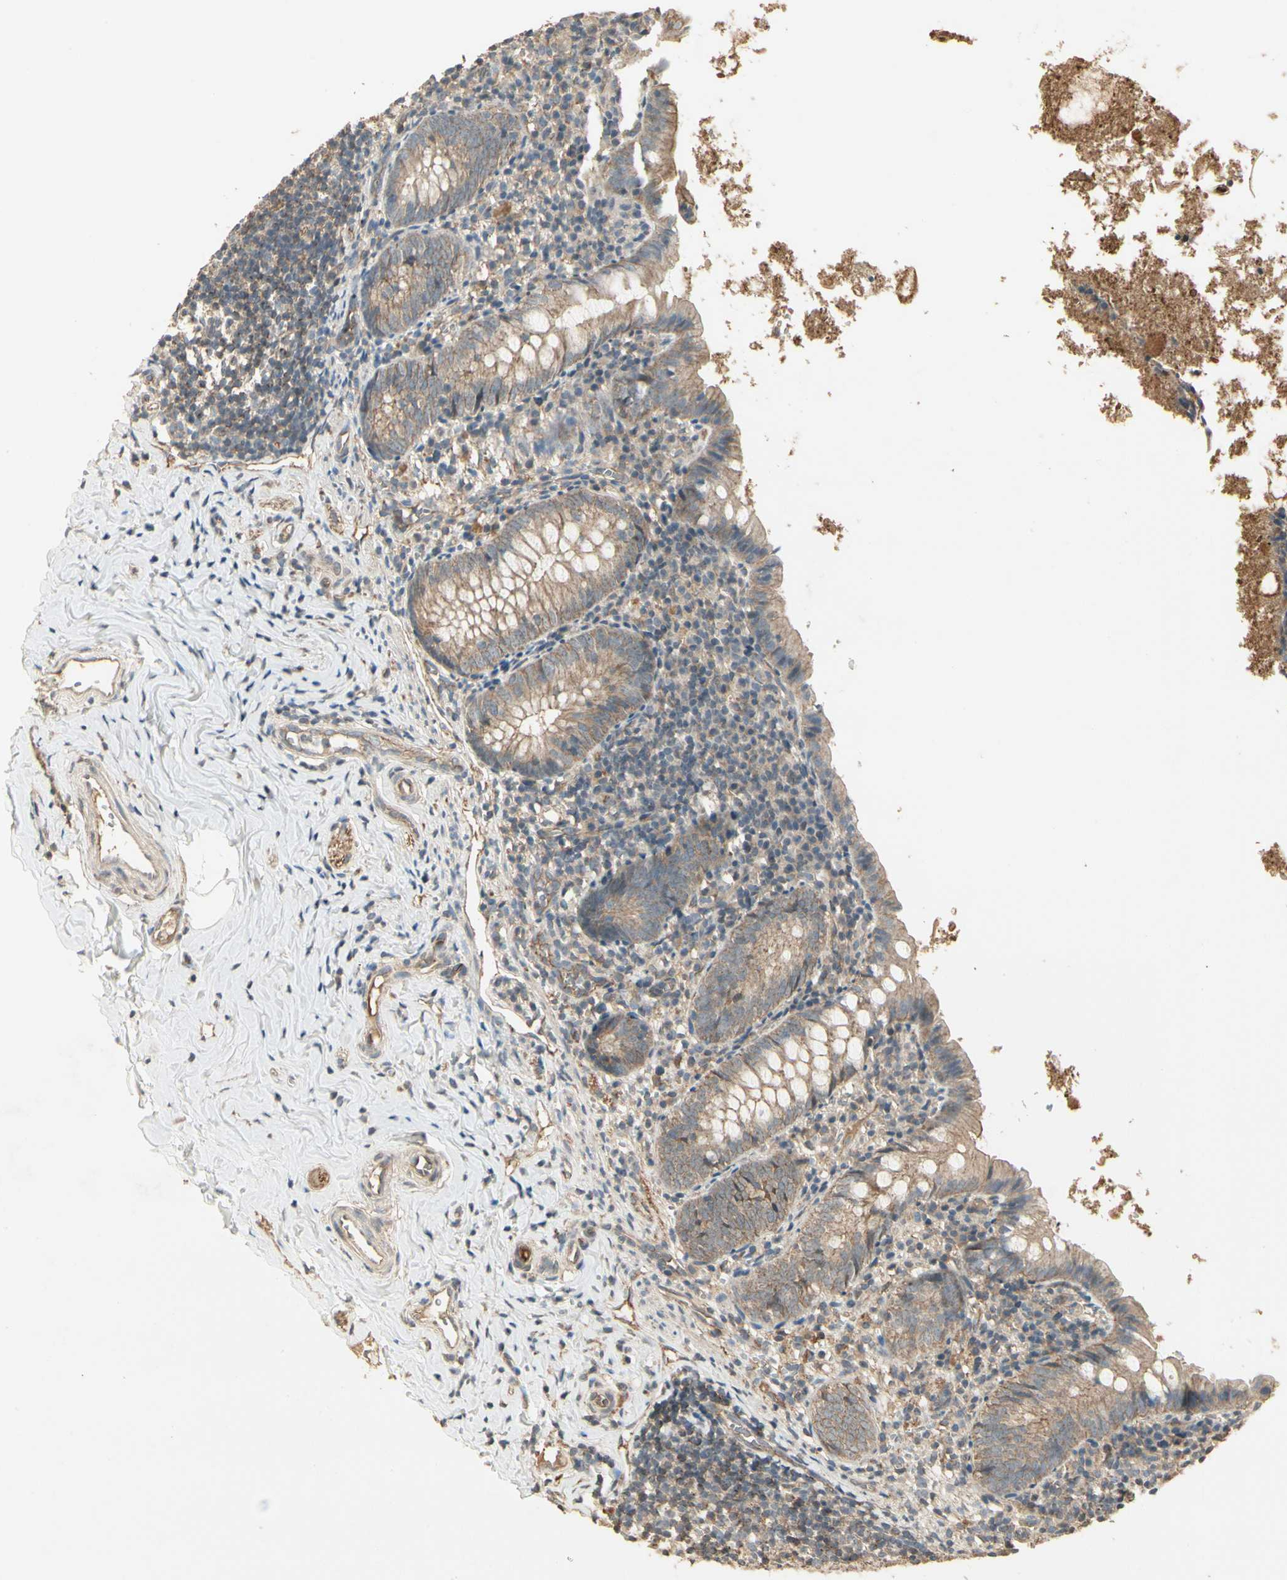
{"staining": {"intensity": "moderate", "quantity": ">75%", "location": "cytoplasmic/membranous"}, "tissue": "appendix", "cell_type": "Glandular cells", "image_type": "normal", "snomed": [{"axis": "morphology", "description": "Normal tissue, NOS"}, {"axis": "topography", "description": "Appendix"}], "caption": "Moderate cytoplasmic/membranous positivity for a protein is seen in approximately >75% of glandular cells of unremarkable appendix using IHC.", "gene": "RNF180", "patient": {"sex": "female", "age": 10}}